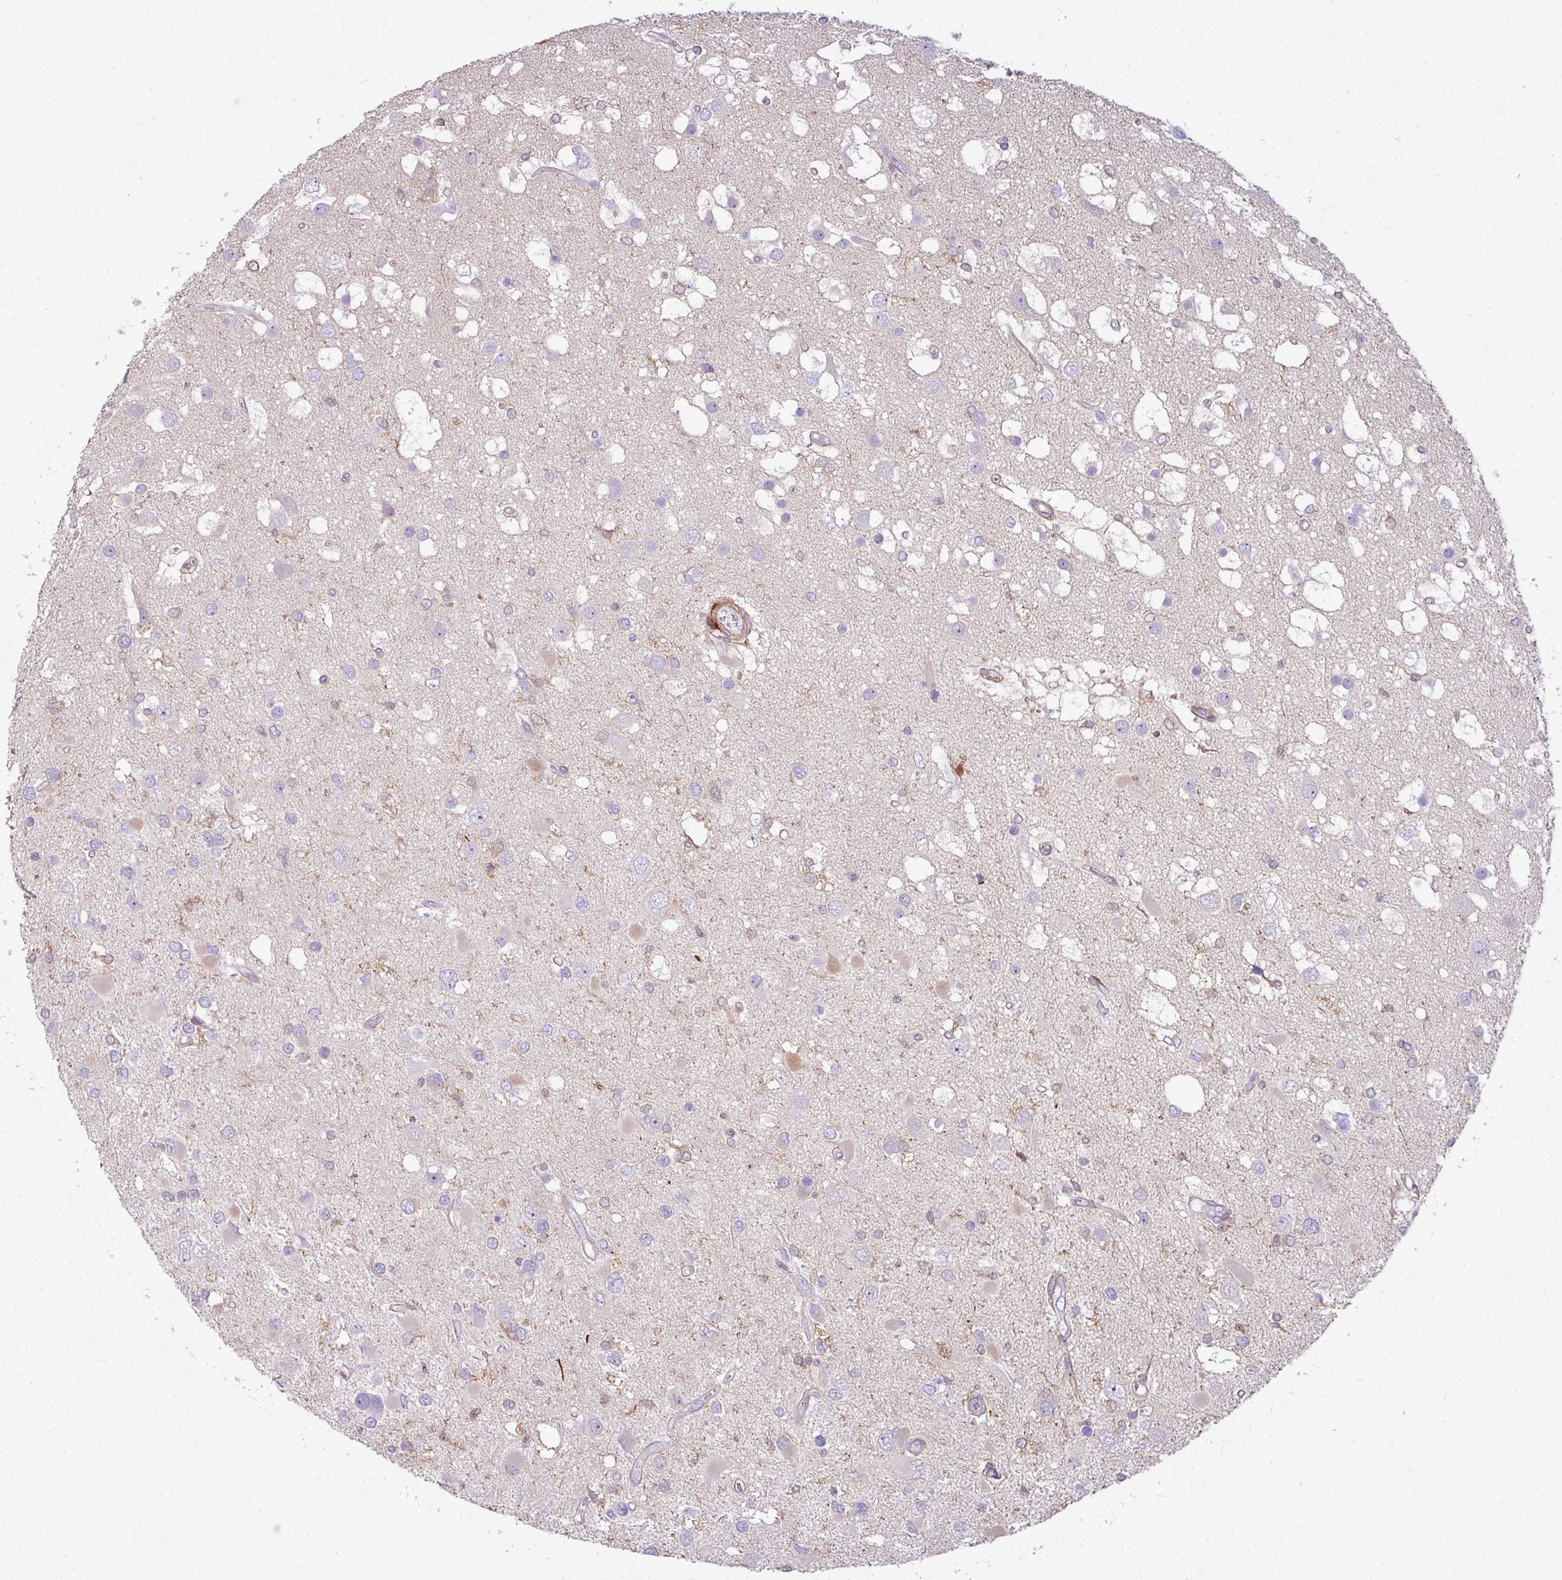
{"staining": {"intensity": "negative", "quantity": "none", "location": "none"}, "tissue": "glioma", "cell_type": "Tumor cells", "image_type": "cancer", "snomed": [{"axis": "morphology", "description": "Glioma, malignant, High grade"}, {"axis": "topography", "description": "Brain"}], "caption": "The image shows no staining of tumor cells in glioma. The staining was performed using DAB to visualize the protein expression in brown, while the nuclei were stained in blue with hematoxylin (Magnification: 20x).", "gene": "COL8A1", "patient": {"sex": "male", "age": 53}}